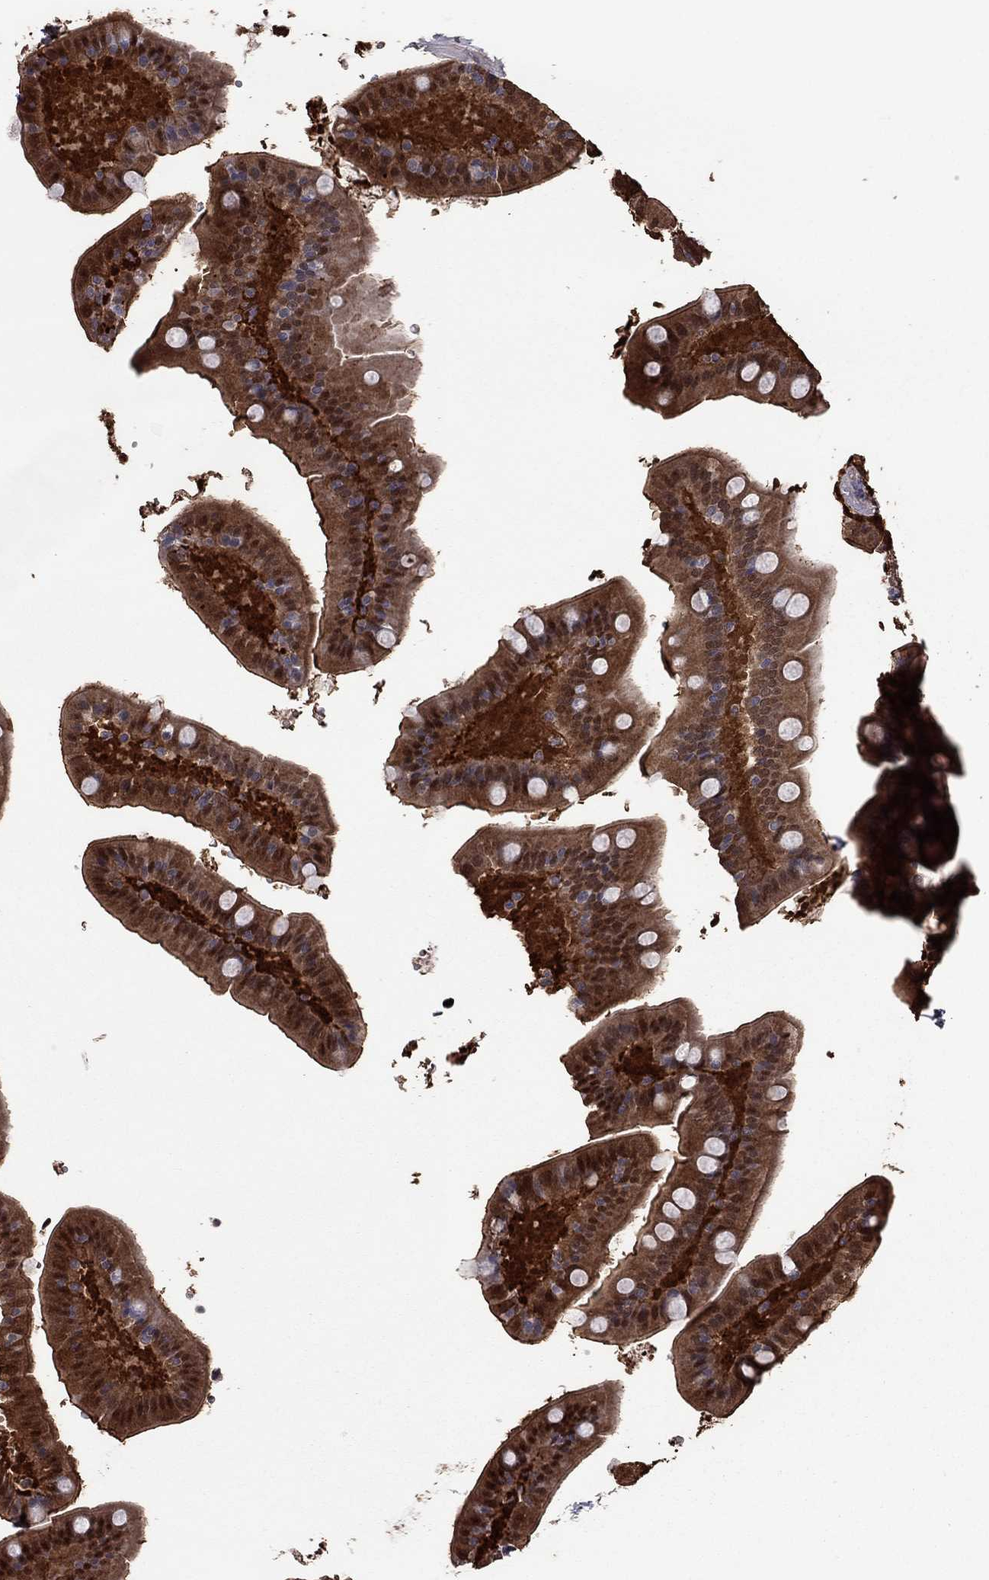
{"staining": {"intensity": "strong", "quantity": ">75%", "location": "cytoplasmic/membranous"}, "tissue": "small intestine", "cell_type": "Glandular cells", "image_type": "normal", "snomed": [{"axis": "morphology", "description": "Normal tissue, NOS"}, {"axis": "topography", "description": "Small intestine"}], "caption": "IHC photomicrograph of benign human small intestine stained for a protein (brown), which demonstrates high levels of strong cytoplasmic/membranous positivity in about >75% of glandular cells.", "gene": "TSNARE1", "patient": {"sex": "male", "age": 66}}